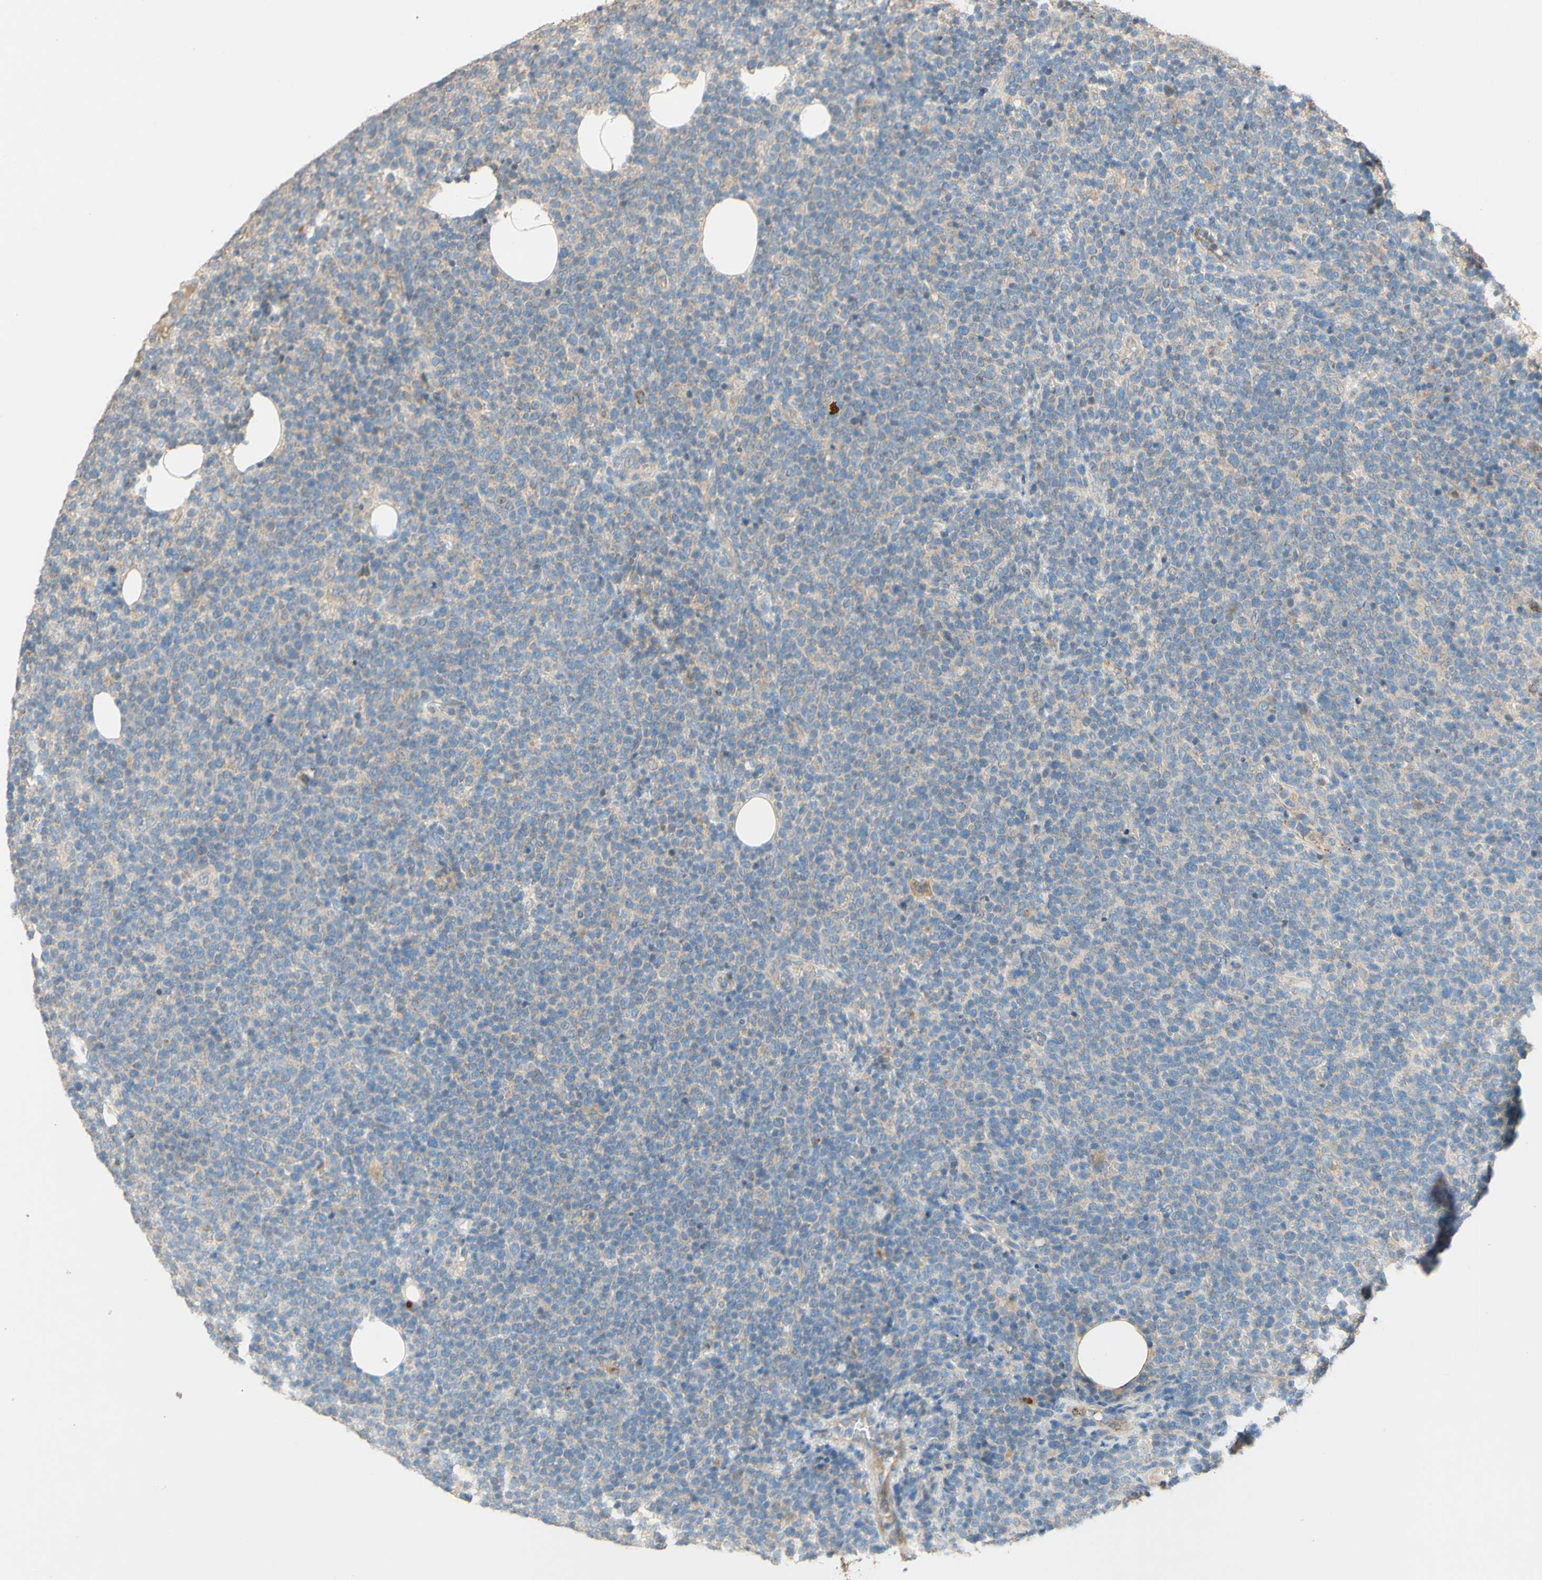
{"staining": {"intensity": "weak", "quantity": "<25%", "location": "cytoplasmic/membranous"}, "tissue": "lymphoma", "cell_type": "Tumor cells", "image_type": "cancer", "snomed": [{"axis": "morphology", "description": "Malignant lymphoma, non-Hodgkin's type, High grade"}, {"axis": "topography", "description": "Lymph node"}], "caption": "High-grade malignant lymphoma, non-Hodgkin's type stained for a protein using immunohistochemistry (IHC) reveals no positivity tumor cells.", "gene": "DKK3", "patient": {"sex": "male", "age": 61}}